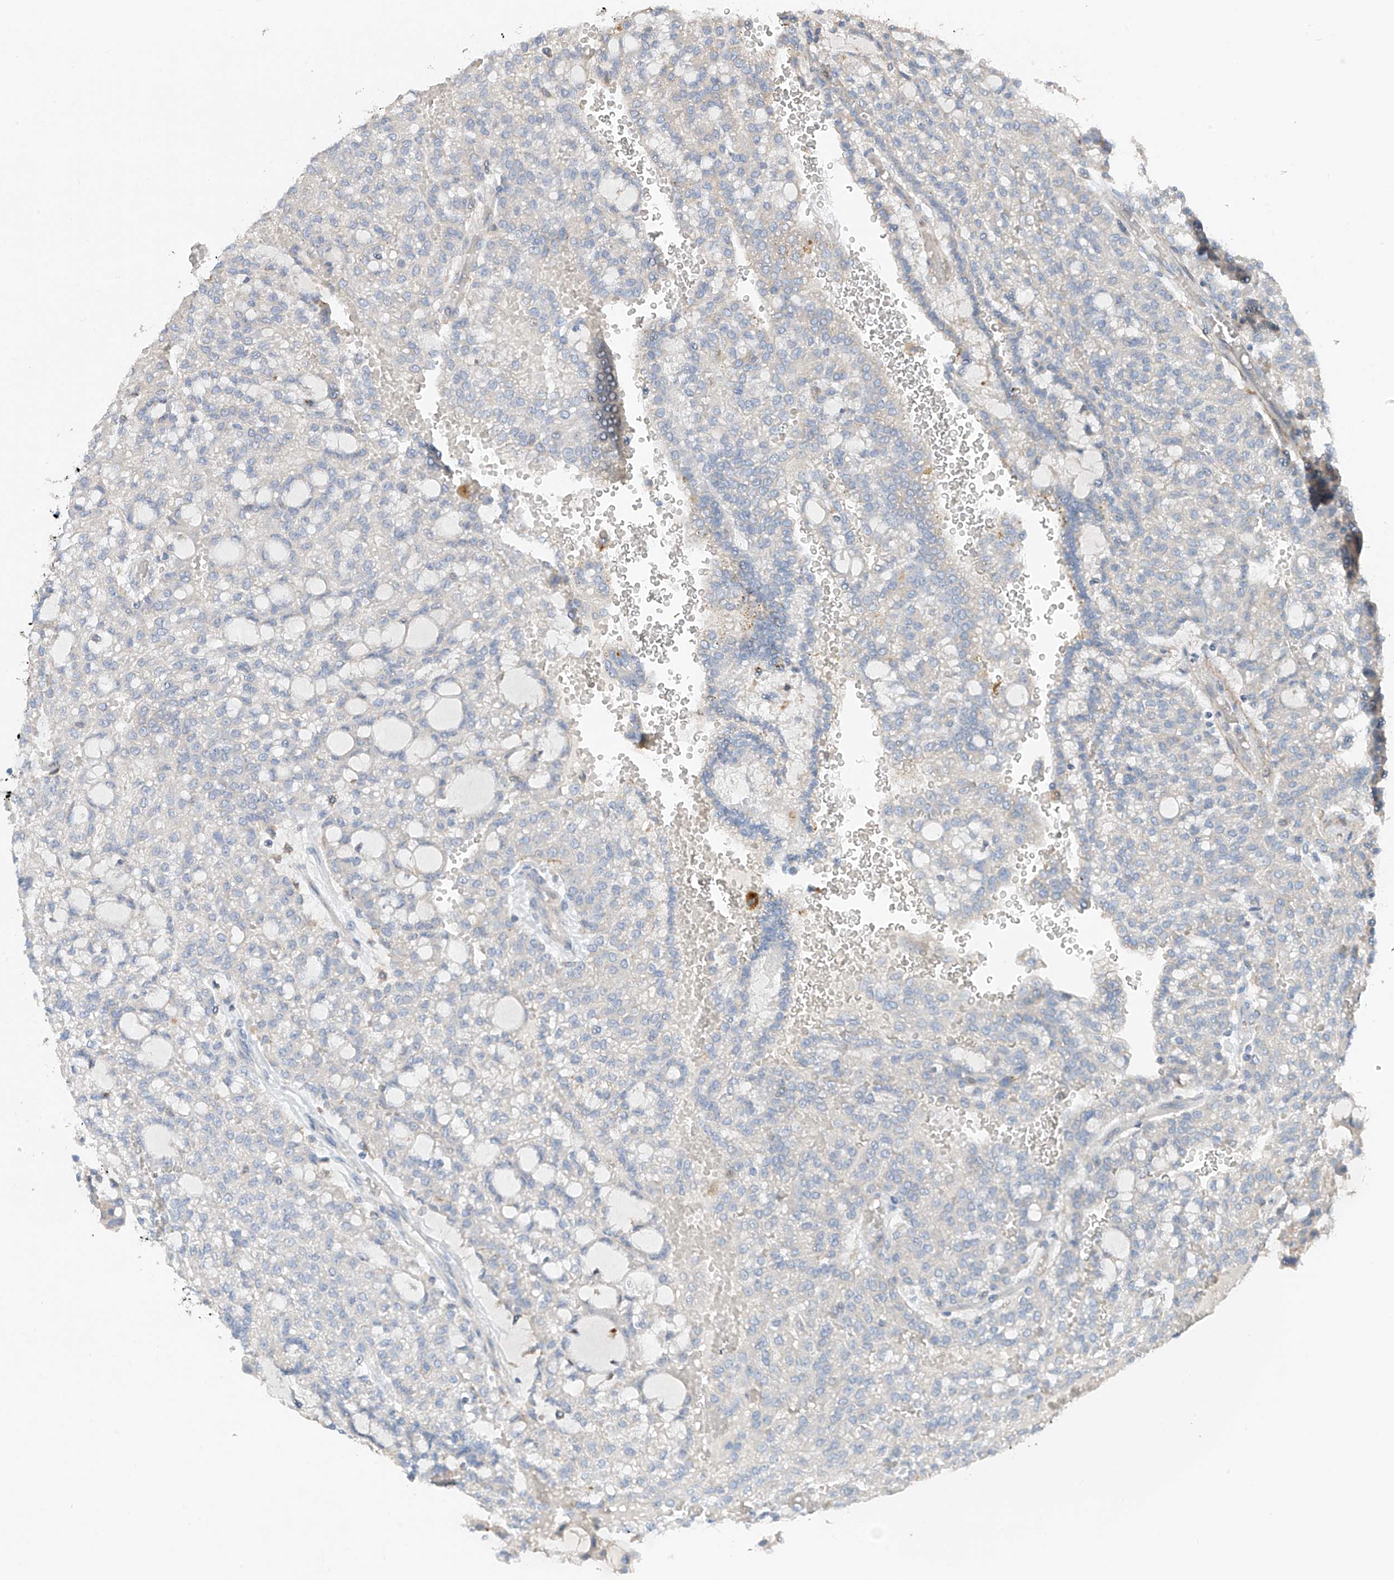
{"staining": {"intensity": "negative", "quantity": "none", "location": "none"}, "tissue": "renal cancer", "cell_type": "Tumor cells", "image_type": "cancer", "snomed": [{"axis": "morphology", "description": "Adenocarcinoma, NOS"}, {"axis": "topography", "description": "Kidney"}], "caption": "Immunohistochemical staining of human renal cancer shows no significant expression in tumor cells.", "gene": "GALNTL6", "patient": {"sex": "male", "age": 63}}